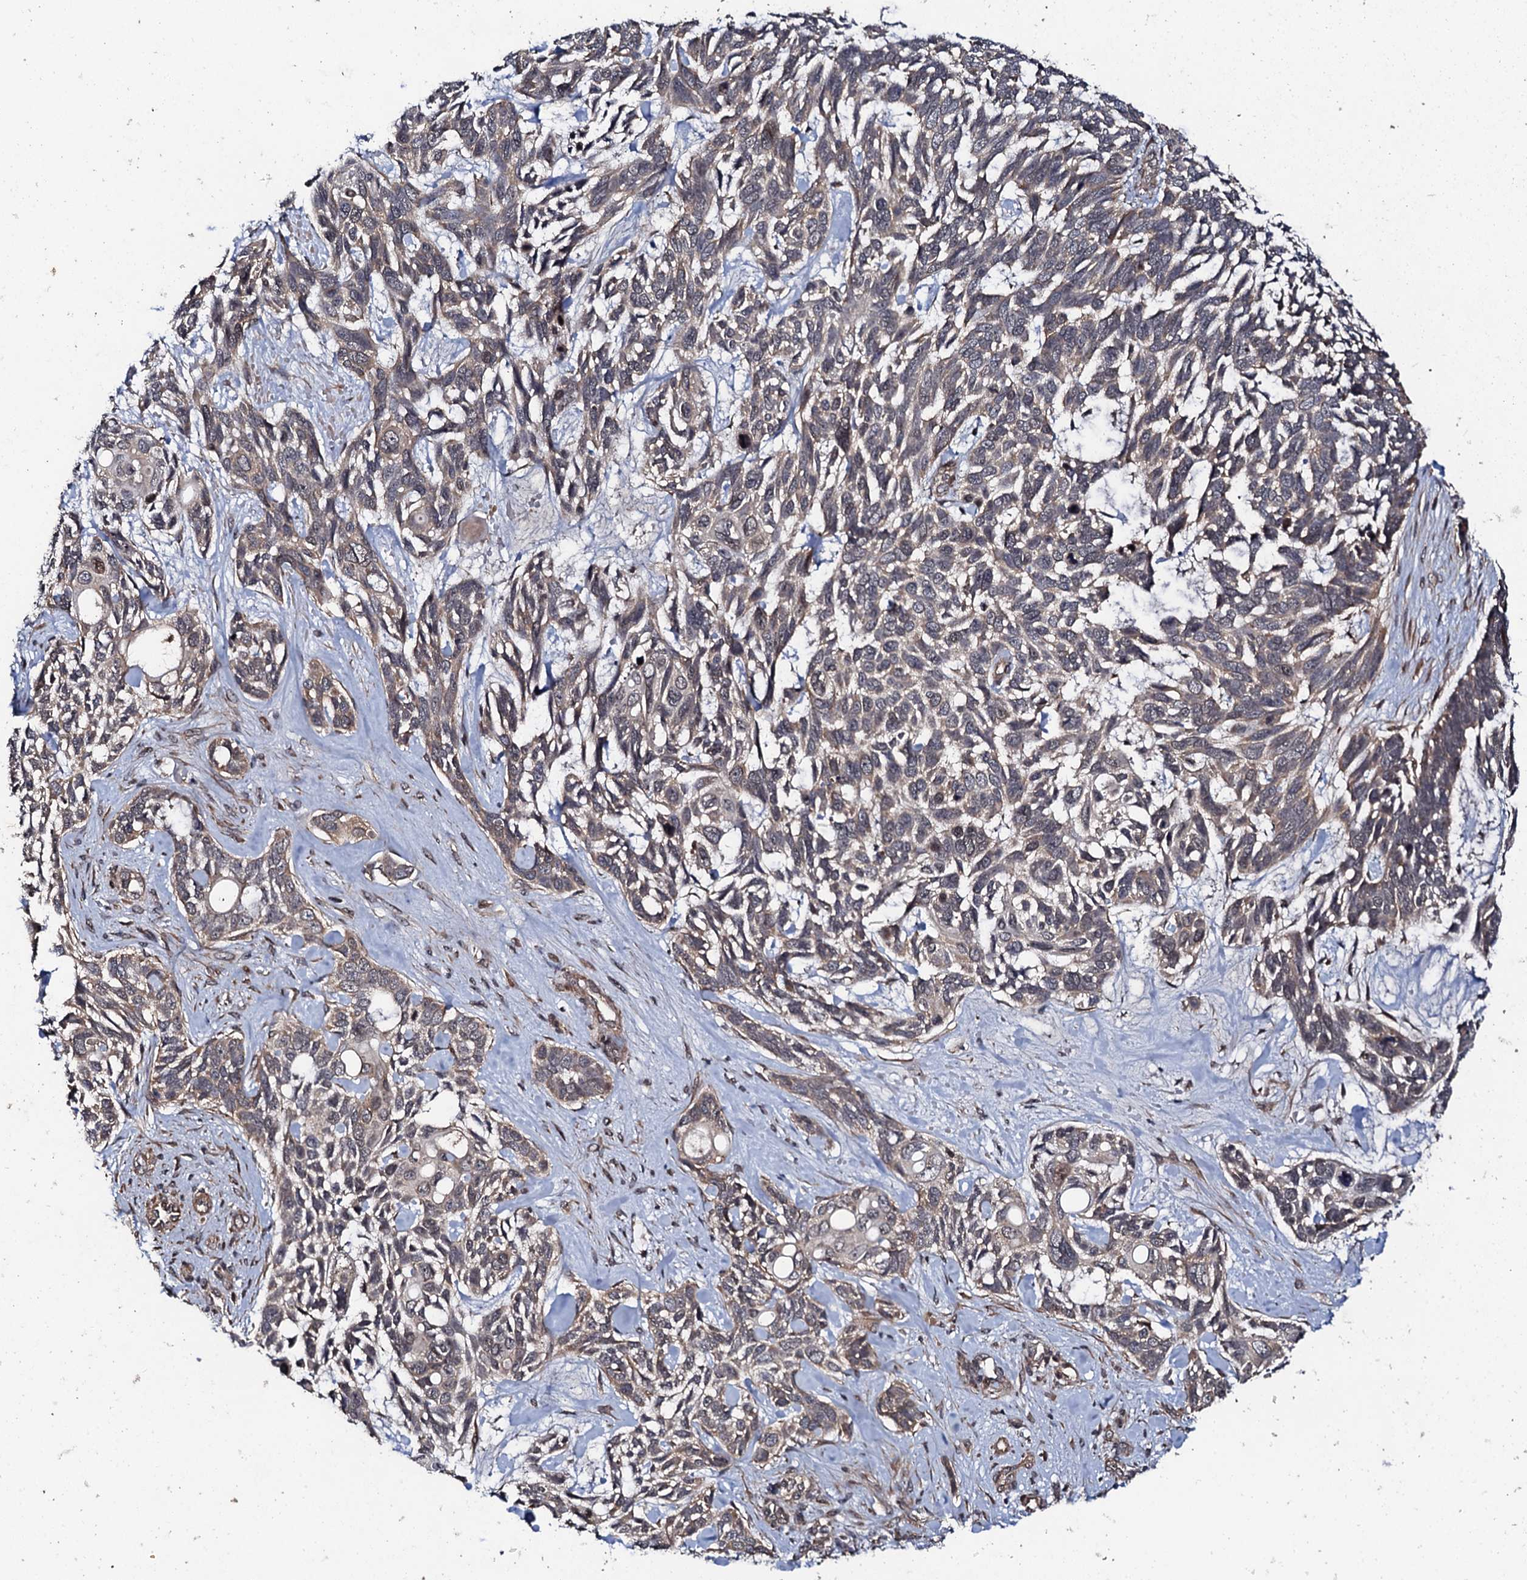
{"staining": {"intensity": "weak", "quantity": "25%-75%", "location": "cytoplasmic/membranous"}, "tissue": "skin cancer", "cell_type": "Tumor cells", "image_type": "cancer", "snomed": [{"axis": "morphology", "description": "Basal cell carcinoma"}, {"axis": "topography", "description": "Skin"}], "caption": "Immunohistochemical staining of skin cancer (basal cell carcinoma) exhibits weak cytoplasmic/membranous protein positivity in approximately 25%-75% of tumor cells.", "gene": "FAM111A", "patient": {"sex": "male", "age": 88}}